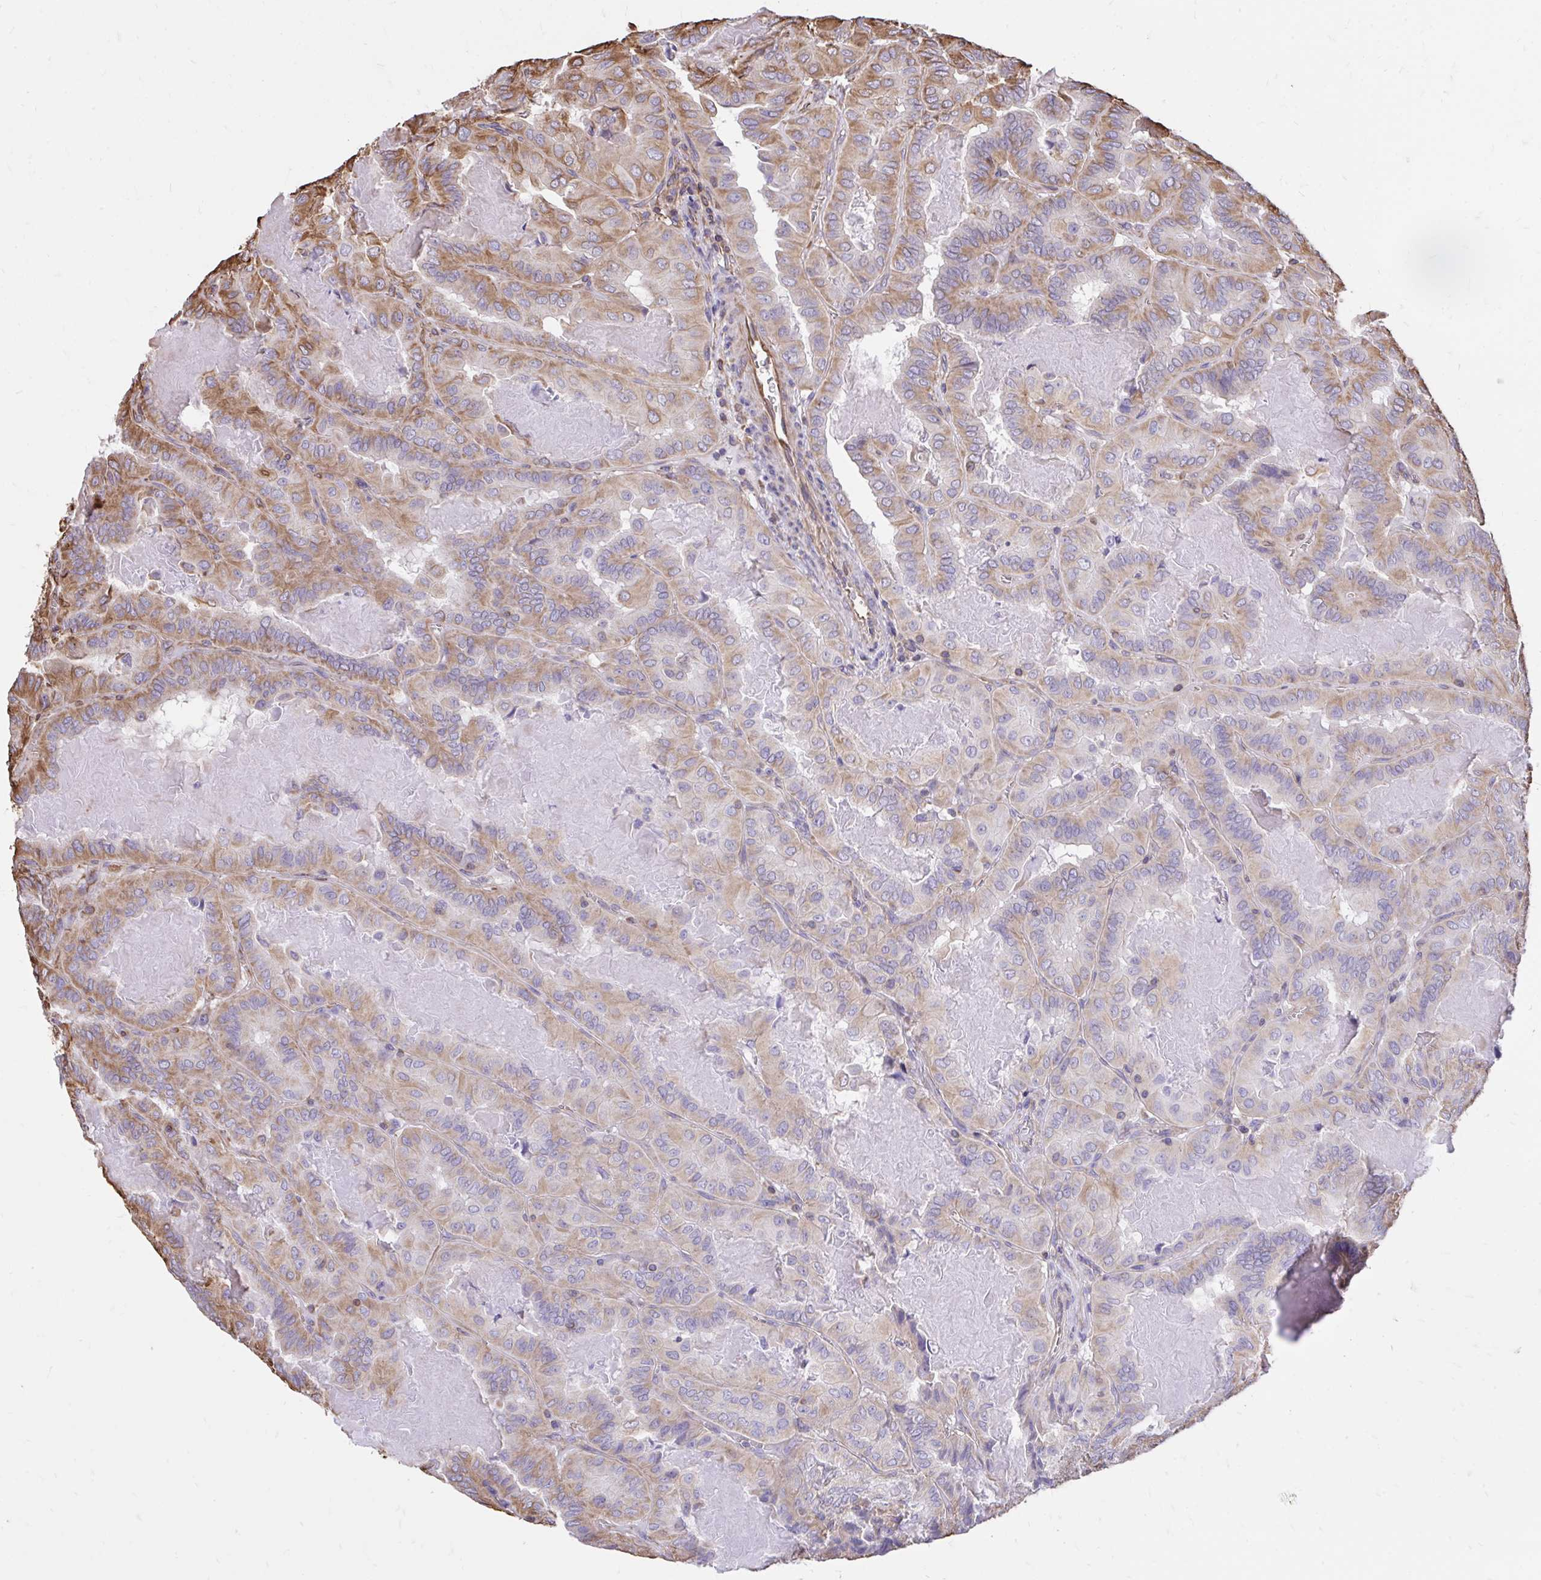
{"staining": {"intensity": "moderate", "quantity": "25%-75%", "location": "cytoplasmic/membranous"}, "tissue": "thyroid cancer", "cell_type": "Tumor cells", "image_type": "cancer", "snomed": [{"axis": "morphology", "description": "Papillary adenocarcinoma, NOS"}, {"axis": "topography", "description": "Thyroid gland"}], "caption": "IHC of human thyroid cancer exhibits medium levels of moderate cytoplasmic/membranous staining in about 25%-75% of tumor cells. Using DAB (brown) and hematoxylin (blue) stains, captured at high magnification using brightfield microscopy.", "gene": "RNF103", "patient": {"sex": "female", "age": 46}}